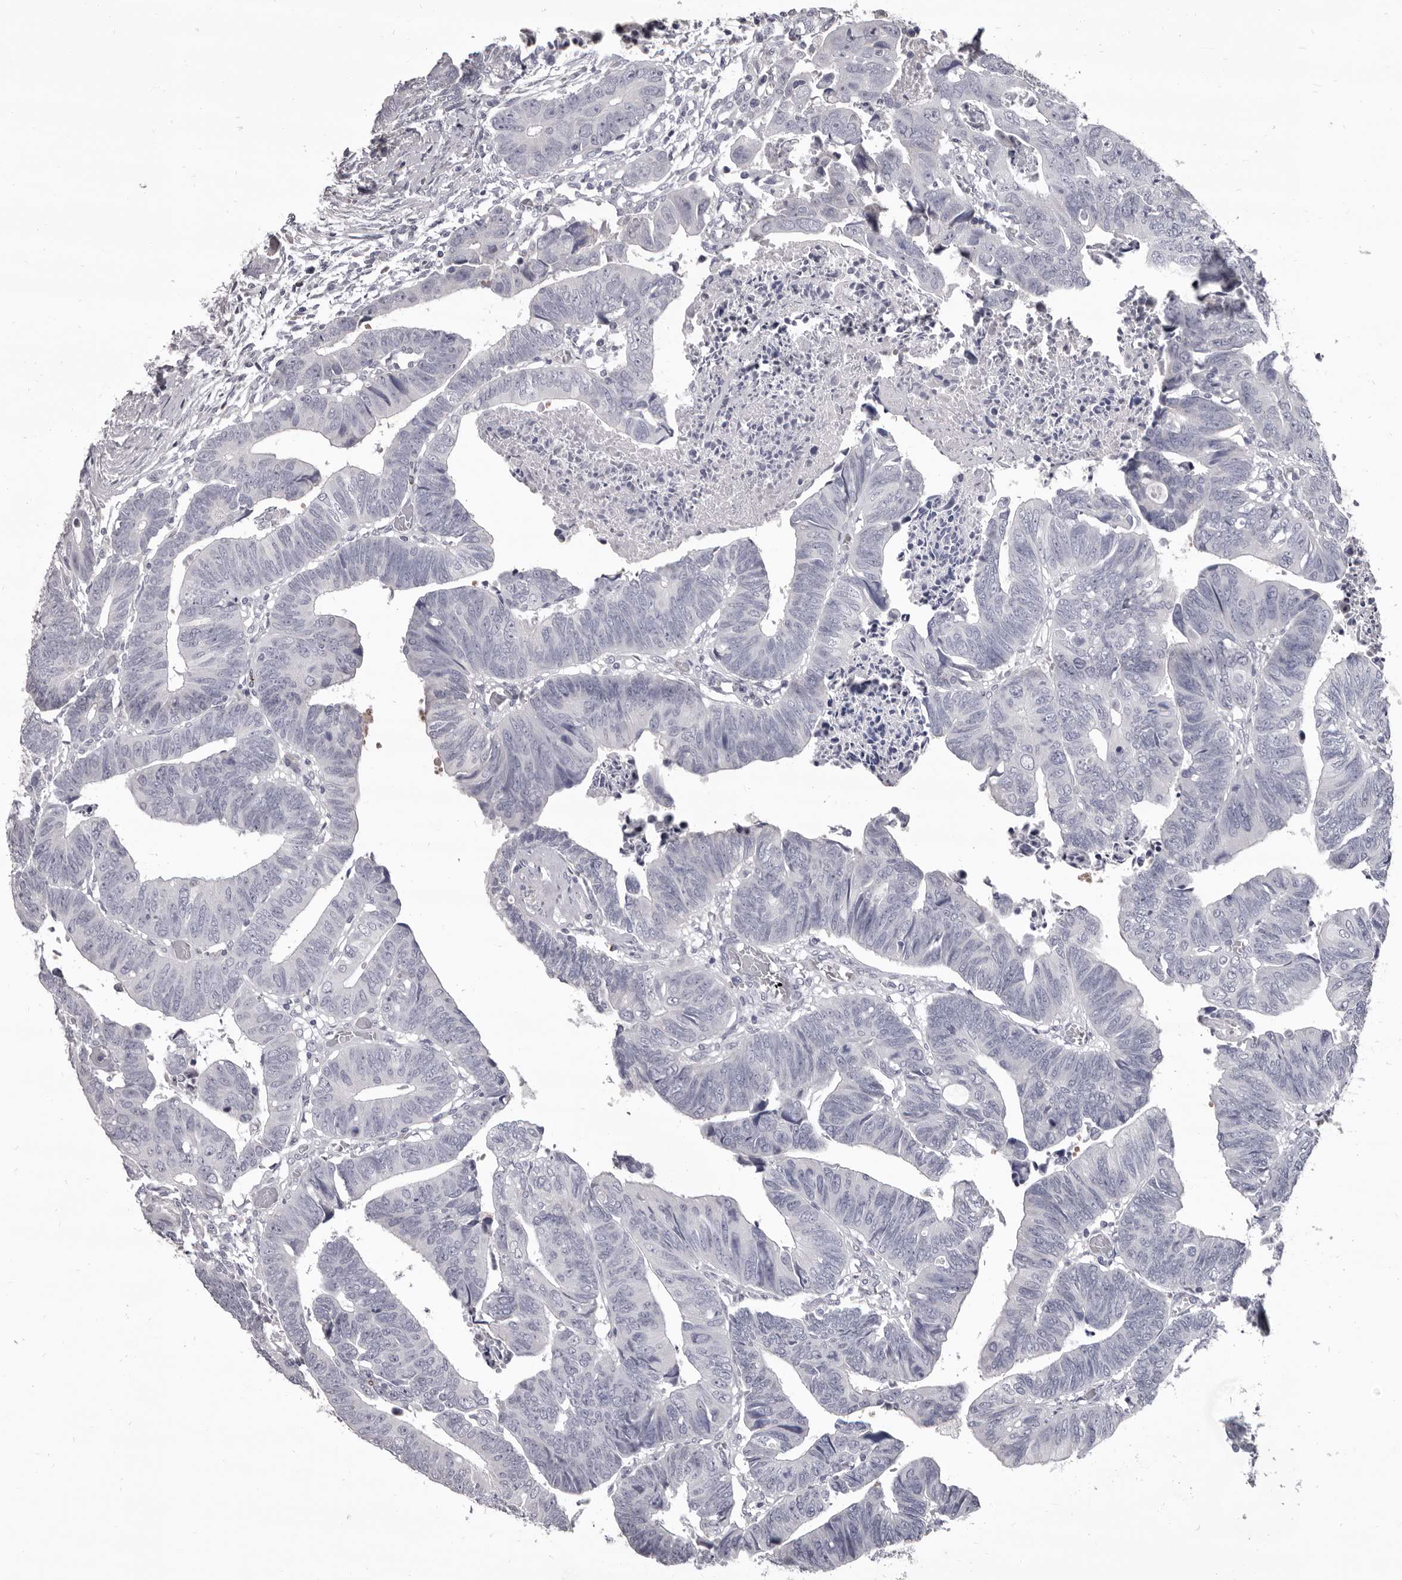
{"staining": {"intensity": "negative", "quantity": "none", "location": "none"}, "tissue": "colorectal cancer", "cell_type": "Tumor cells", "image_type": "cancer", "snomed": [{"axis": "morphology", "description": "Adenocarcinoma, NOS"}, {"axis": "topography", "description": "Rectum"}], "caption": "A histopathology image of human colorectal adenocarcinoma is negative for staining in tumor cells.", "gene": "GZMH", "patient": {"sex": "female", "age": 65}}